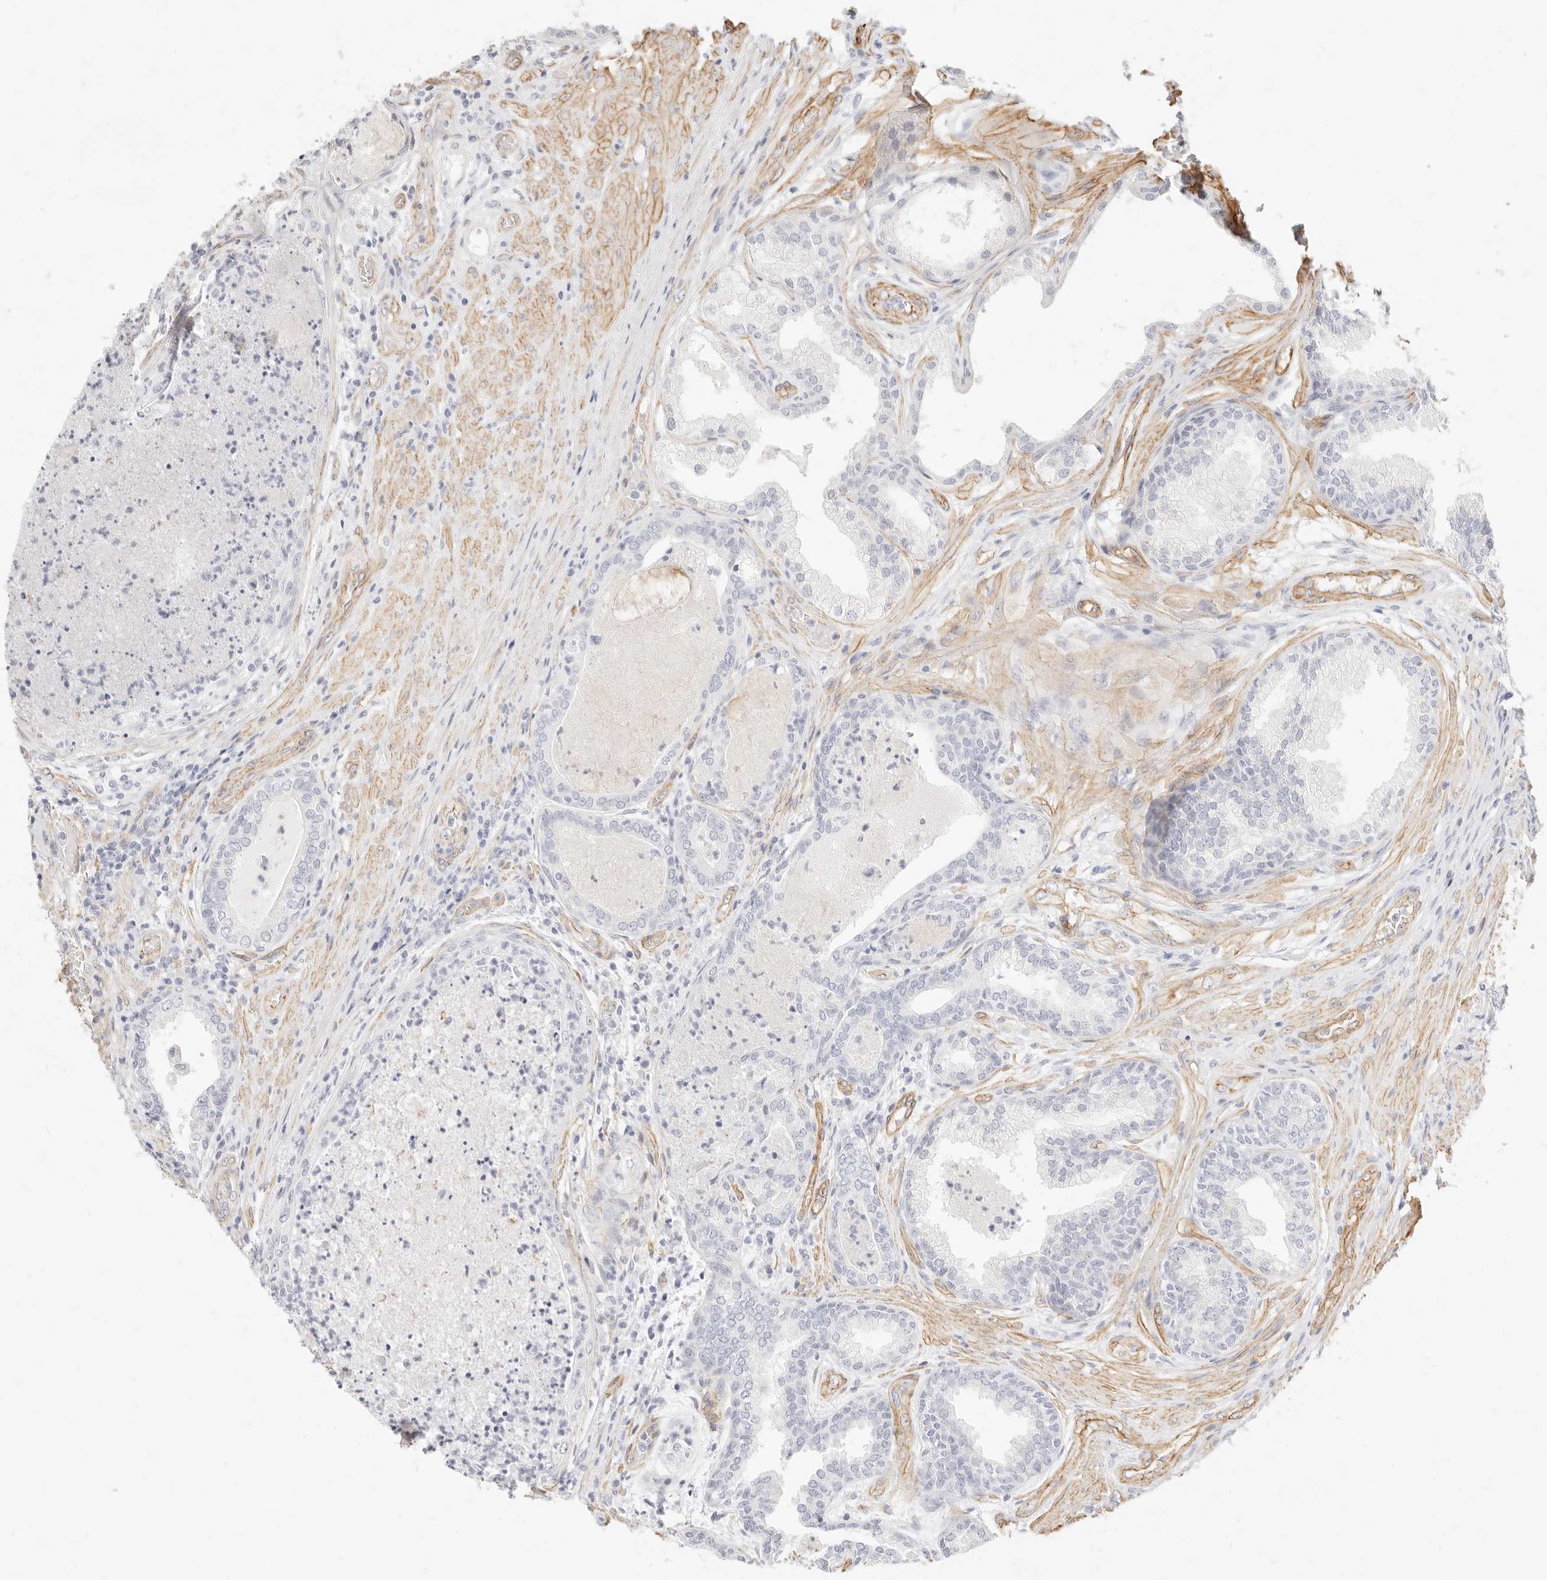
{"staining": {"intensity": "negative", "quantity": "none", "location": "none"}, "tissue": "prostate", "cell_type": "Glandular cells", "image_type": "normal", "snomed": [{"axis": "morphology", "description": "Normal tissue, NOS"}, {"axis": "topography", "description": "Prostate"}], "caption": "Normal prostate was stained to show a protein in brown. There is no significant positivity in glandular cells.", "gene": "NUS1", "patient": {"sex": "male", "age": 76}}